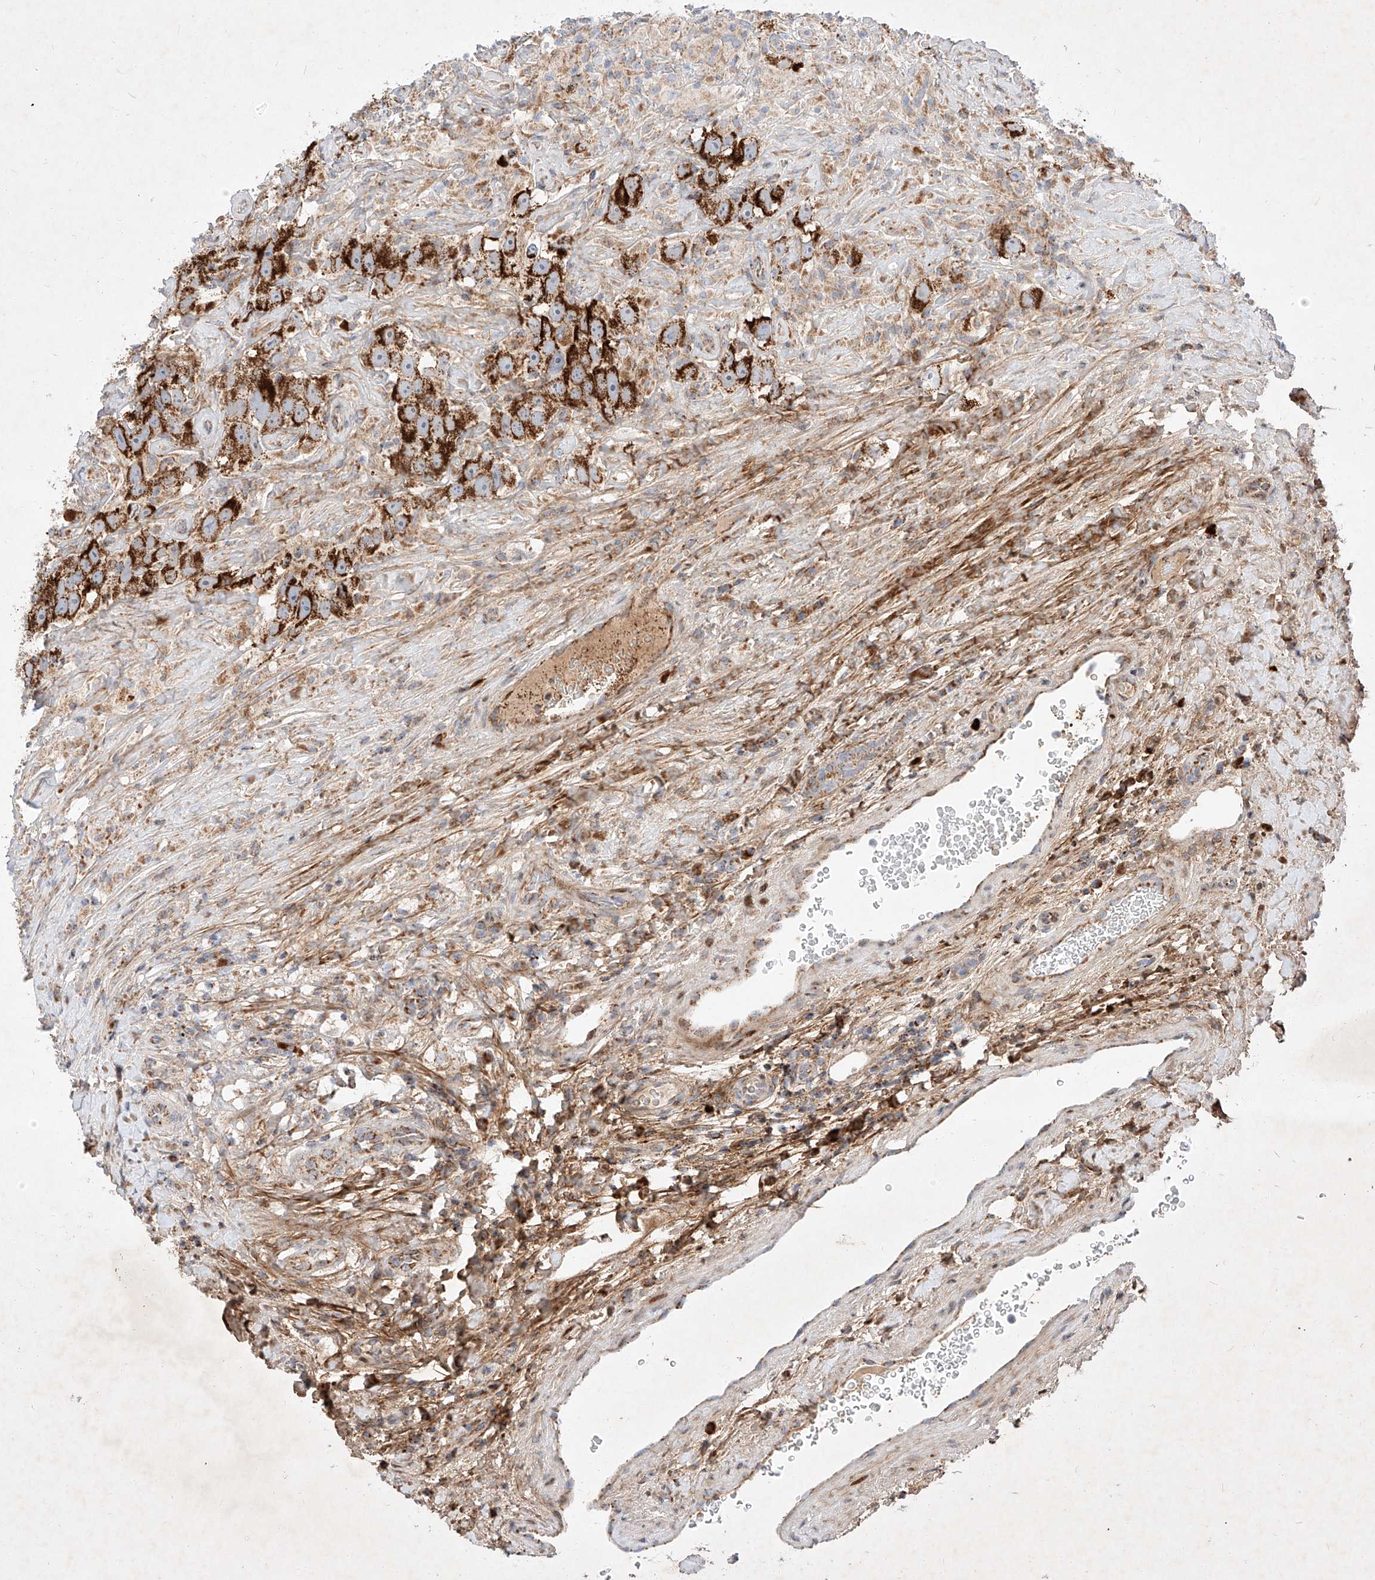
{"staining": {"intensity": "strong", "quantity": ">75%", "location": "cytoplasmic/membranous"}, "tissue": "testis cancer", "cell_type": "Tumor cells", "image_type": "cancer", "snomed": [{"axis": "morphology", "description": "Seminoma, NOS"}, {"axis": "topography", "description": "Testis"}], "caption": "Protein expression analysis of seminoma (testis) demonstrates strong cytoplasmic/membranous staining in about >75% of tumor cells. Immunohistochemistry stains the protein of interest in brown and the nuclei are stained blue.", "gene": "OSGEPL1", "patient": {"sex": "male", "age": 49}}